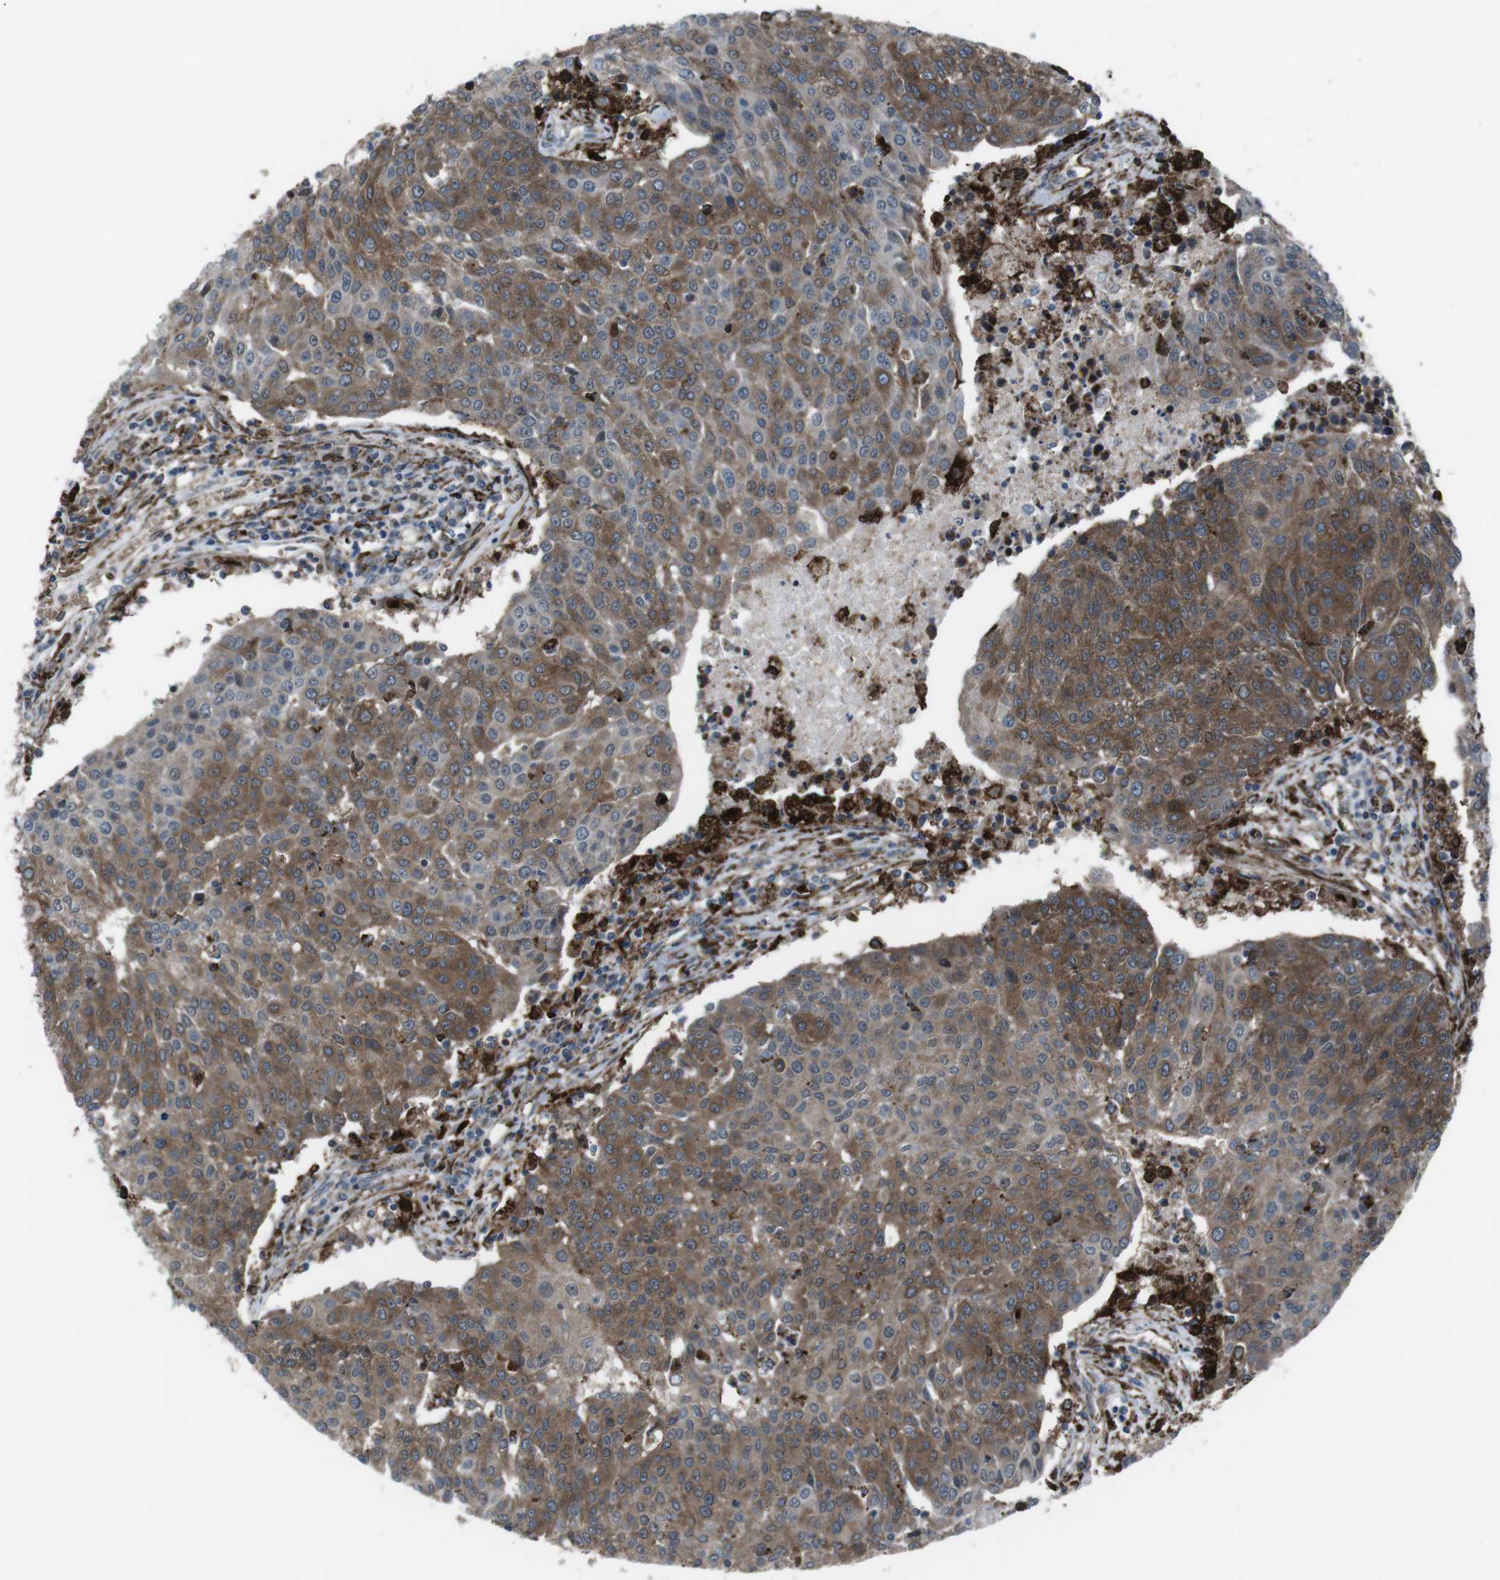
{"staining": {"intensity": "moderate", "quantity": ">75%", "location": "cytoplasmic/membranous"}, "tissue": "urothelial cancer", "cell_type": "Tumor cells", "image_type": "cancer", "snomed": [{"axis": "morphology", "description": "Urothelial carcinoma, High grade"}, {"axis": "topography", "description": "Urinary bladder"}], "caption": "The photomicrograph demonstrates a brown stain indicating the presence of a protein in the cytoplasmic/membranous of tumor cells in urothelial cancer.", "gene": "GDF10", "patient": {"sex": "female", "age": 85}}